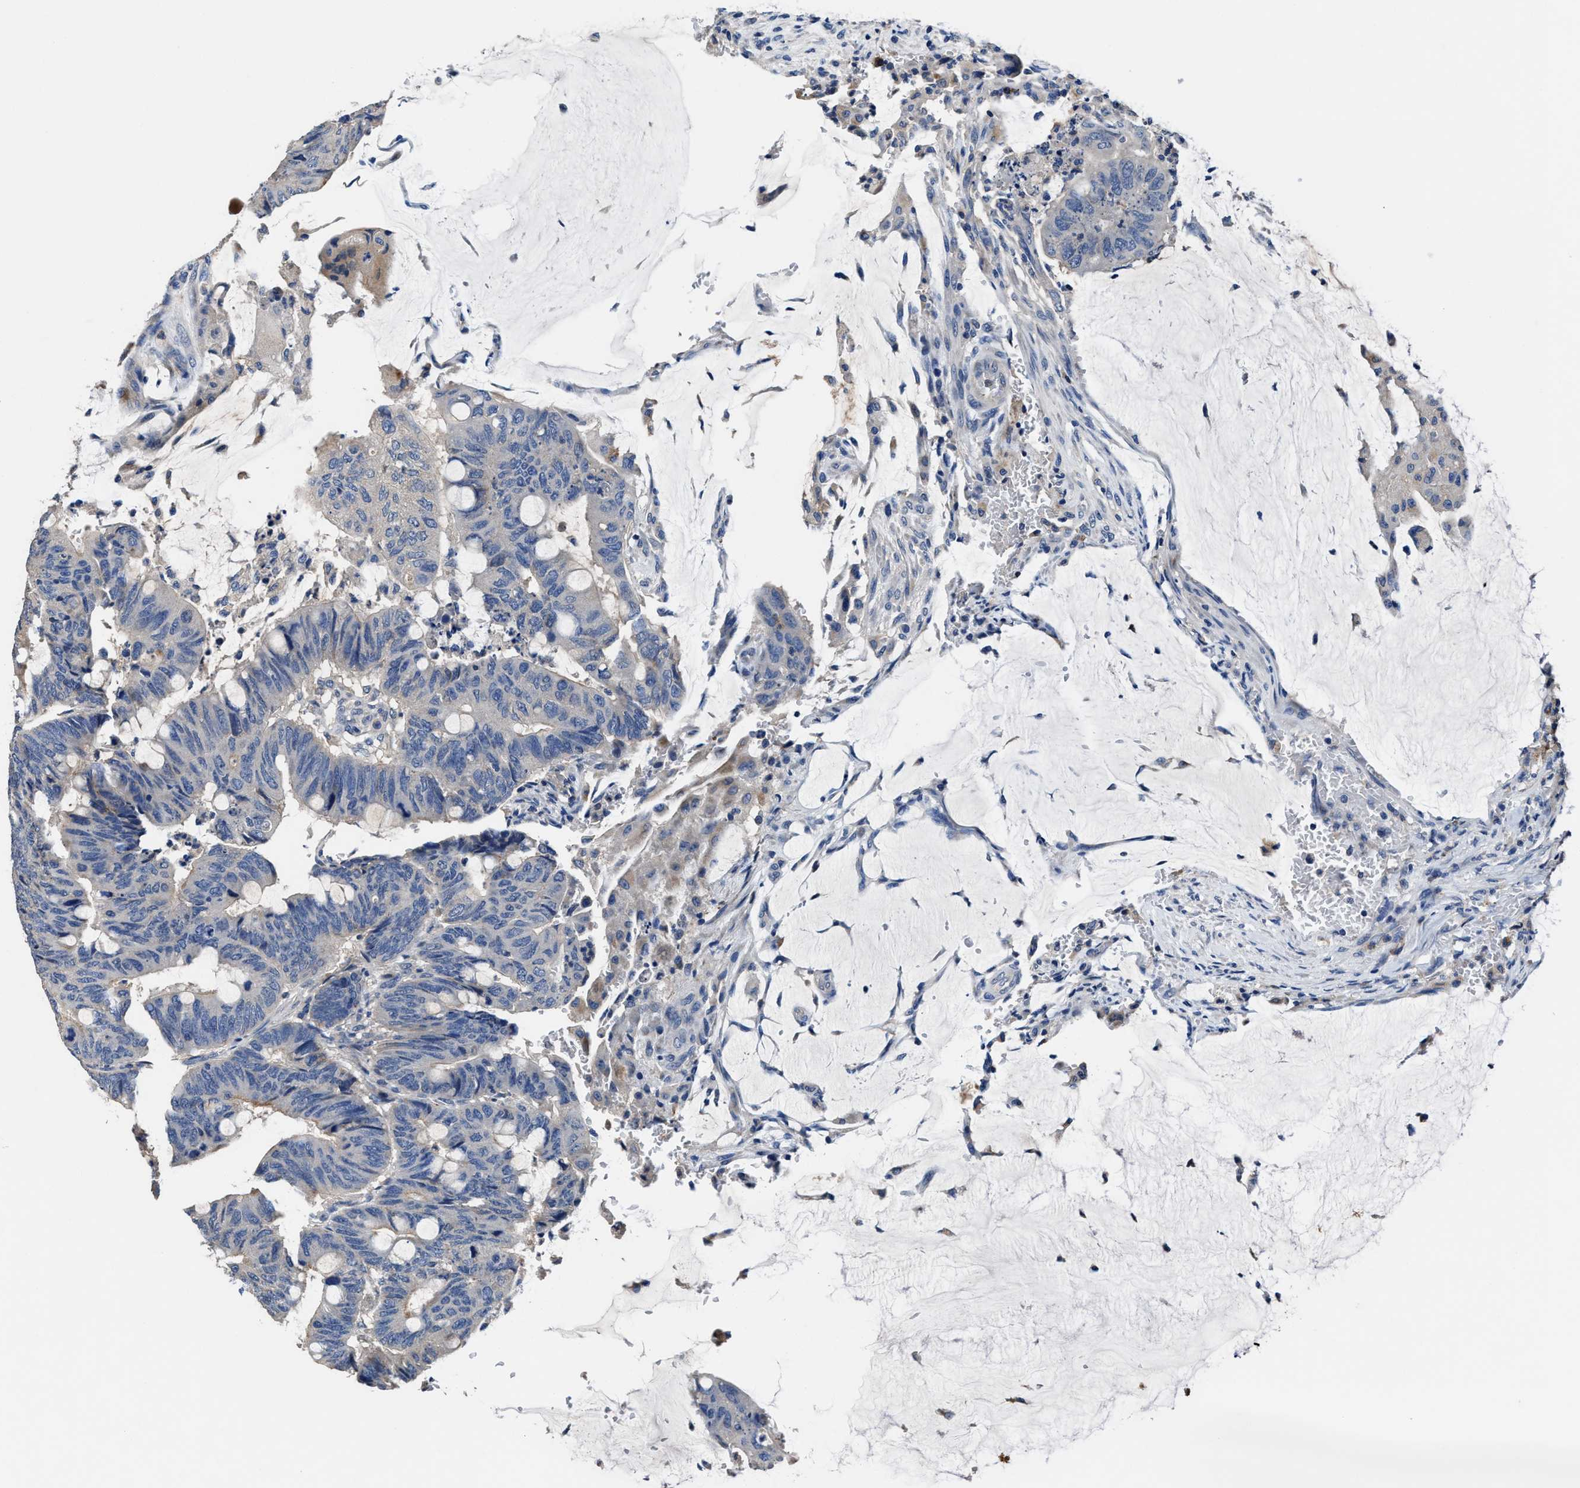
{"staining": {"intensity": "negative", "quantity": "none", "location": "none"}, "tissue": "colorectal cancer", "cell_type": "Tumor cells", "image_type": "cancer", "snomed": [{"axis": "morphology", "description": "Normal tissue, NOS"}, {"axis": "morphology", "description": "Adenocarcinoma, NOS"}, {"axis": "topography", "description": "Rectum"}, {"axis": "topography", "description": "Peripheral nerve tissue"}], "caption": "Colorectal cancer (adenocarcinoma) stained for a protein using IHC exhibits no expression tumor cells.", "gene": "UBR4", "patient": {"sex": "male", "age": 92}}